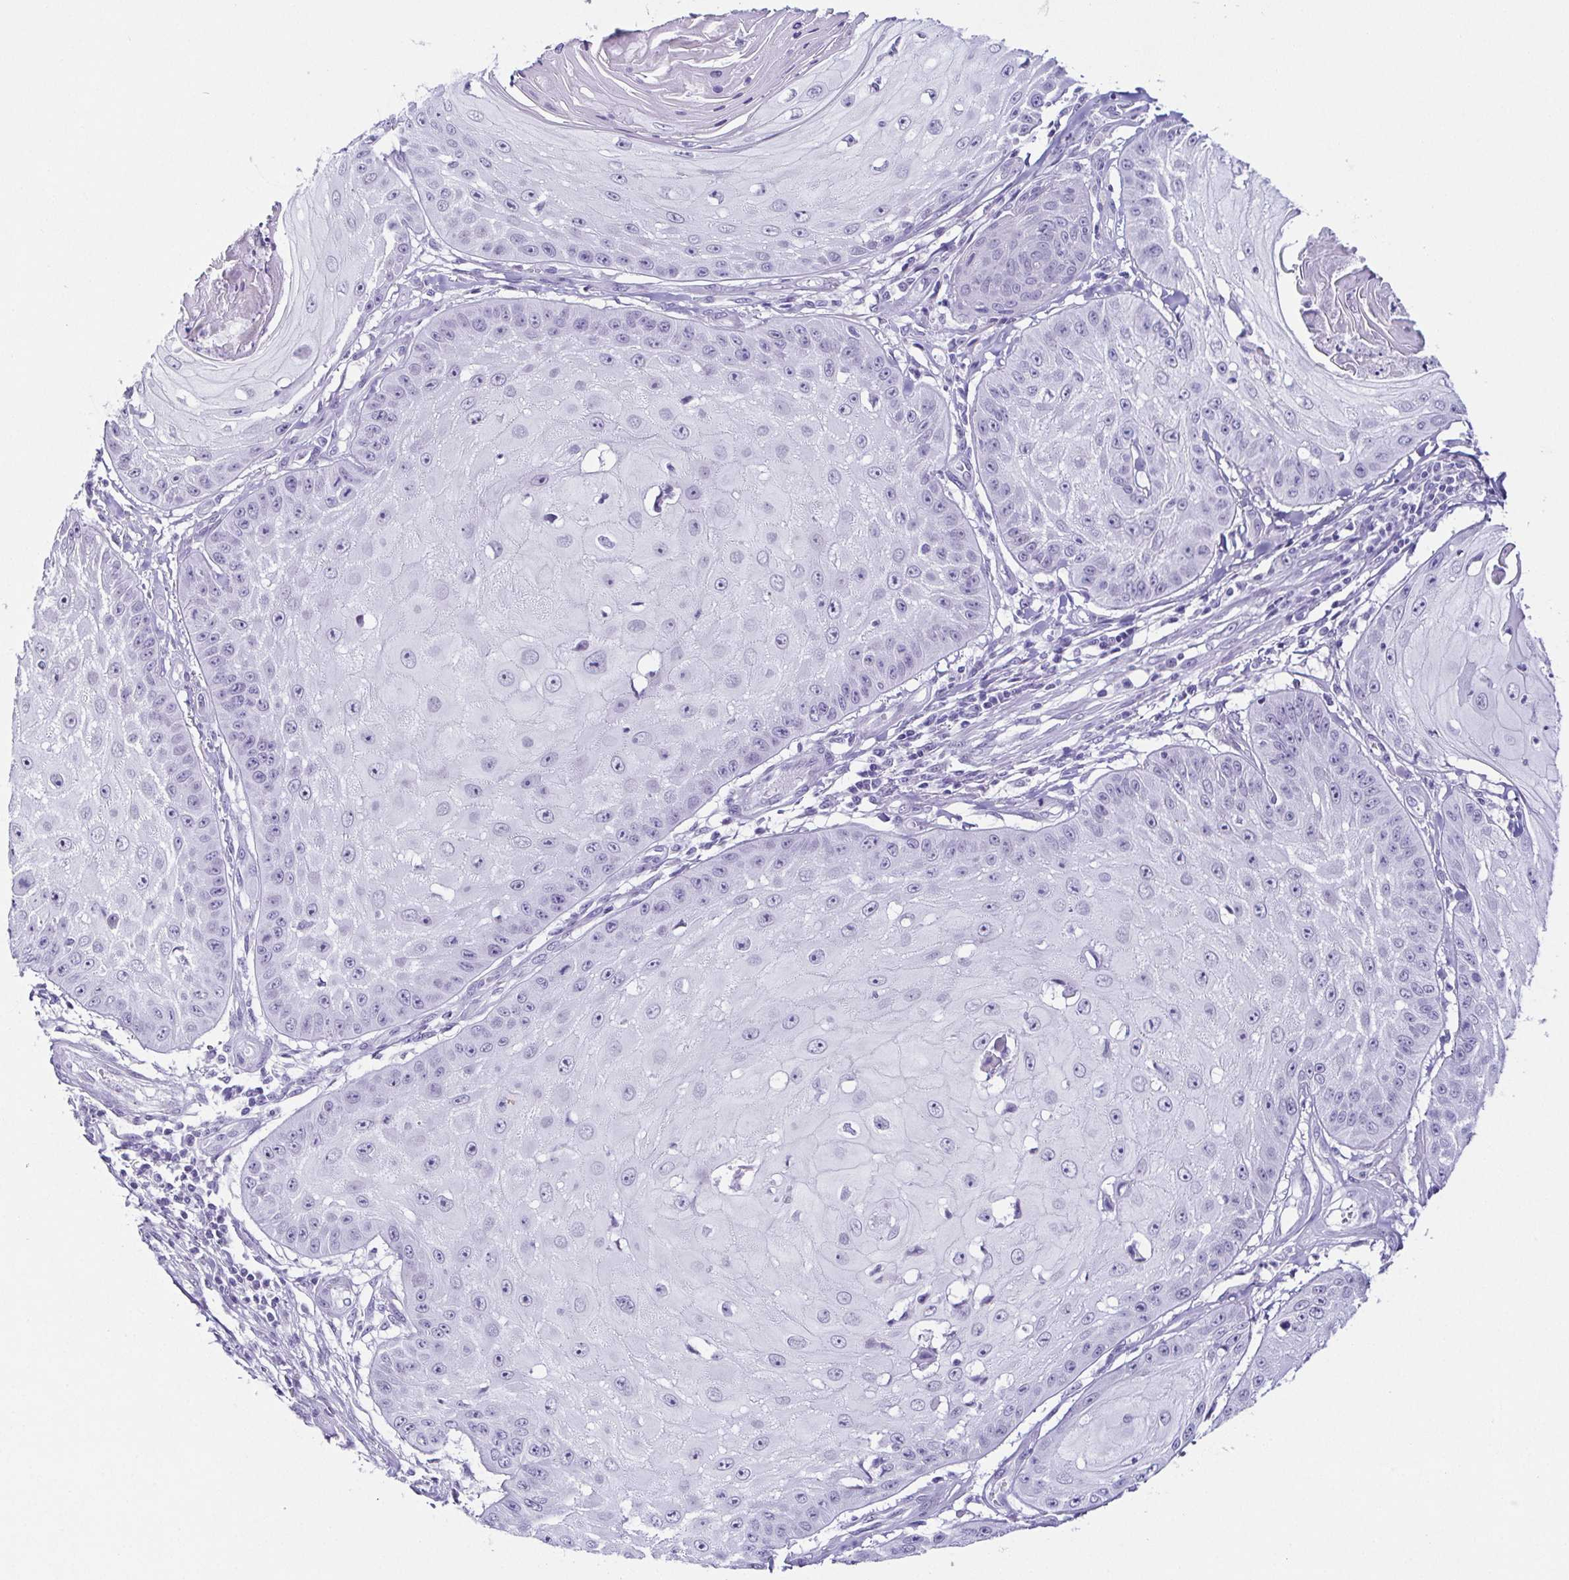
{"staining": {"intensity": "negative", "quantity": "none", "location": "none"}, "tissue": "skin cancer", "cell_type": "Tumor cells", "image_type": "cancer", "snomed": [{"axis": "morphology", "description": "Squamous cell carcinoma, NOS"}, {"axis": "topography", "description": "Skin"}], "caption": "Tumor cells show no significant protein positivity in skin cancer (squamous cell carcinoma). (Stains: DAB (3,3'-diaminobenzidine) immunohistochemistry (IHC) with hematoxylin counter stain, Microscopy: brightfield microscopy at high magnification).", "gene": "ESX1", "patient": {"sex": "male", "age": 70}}